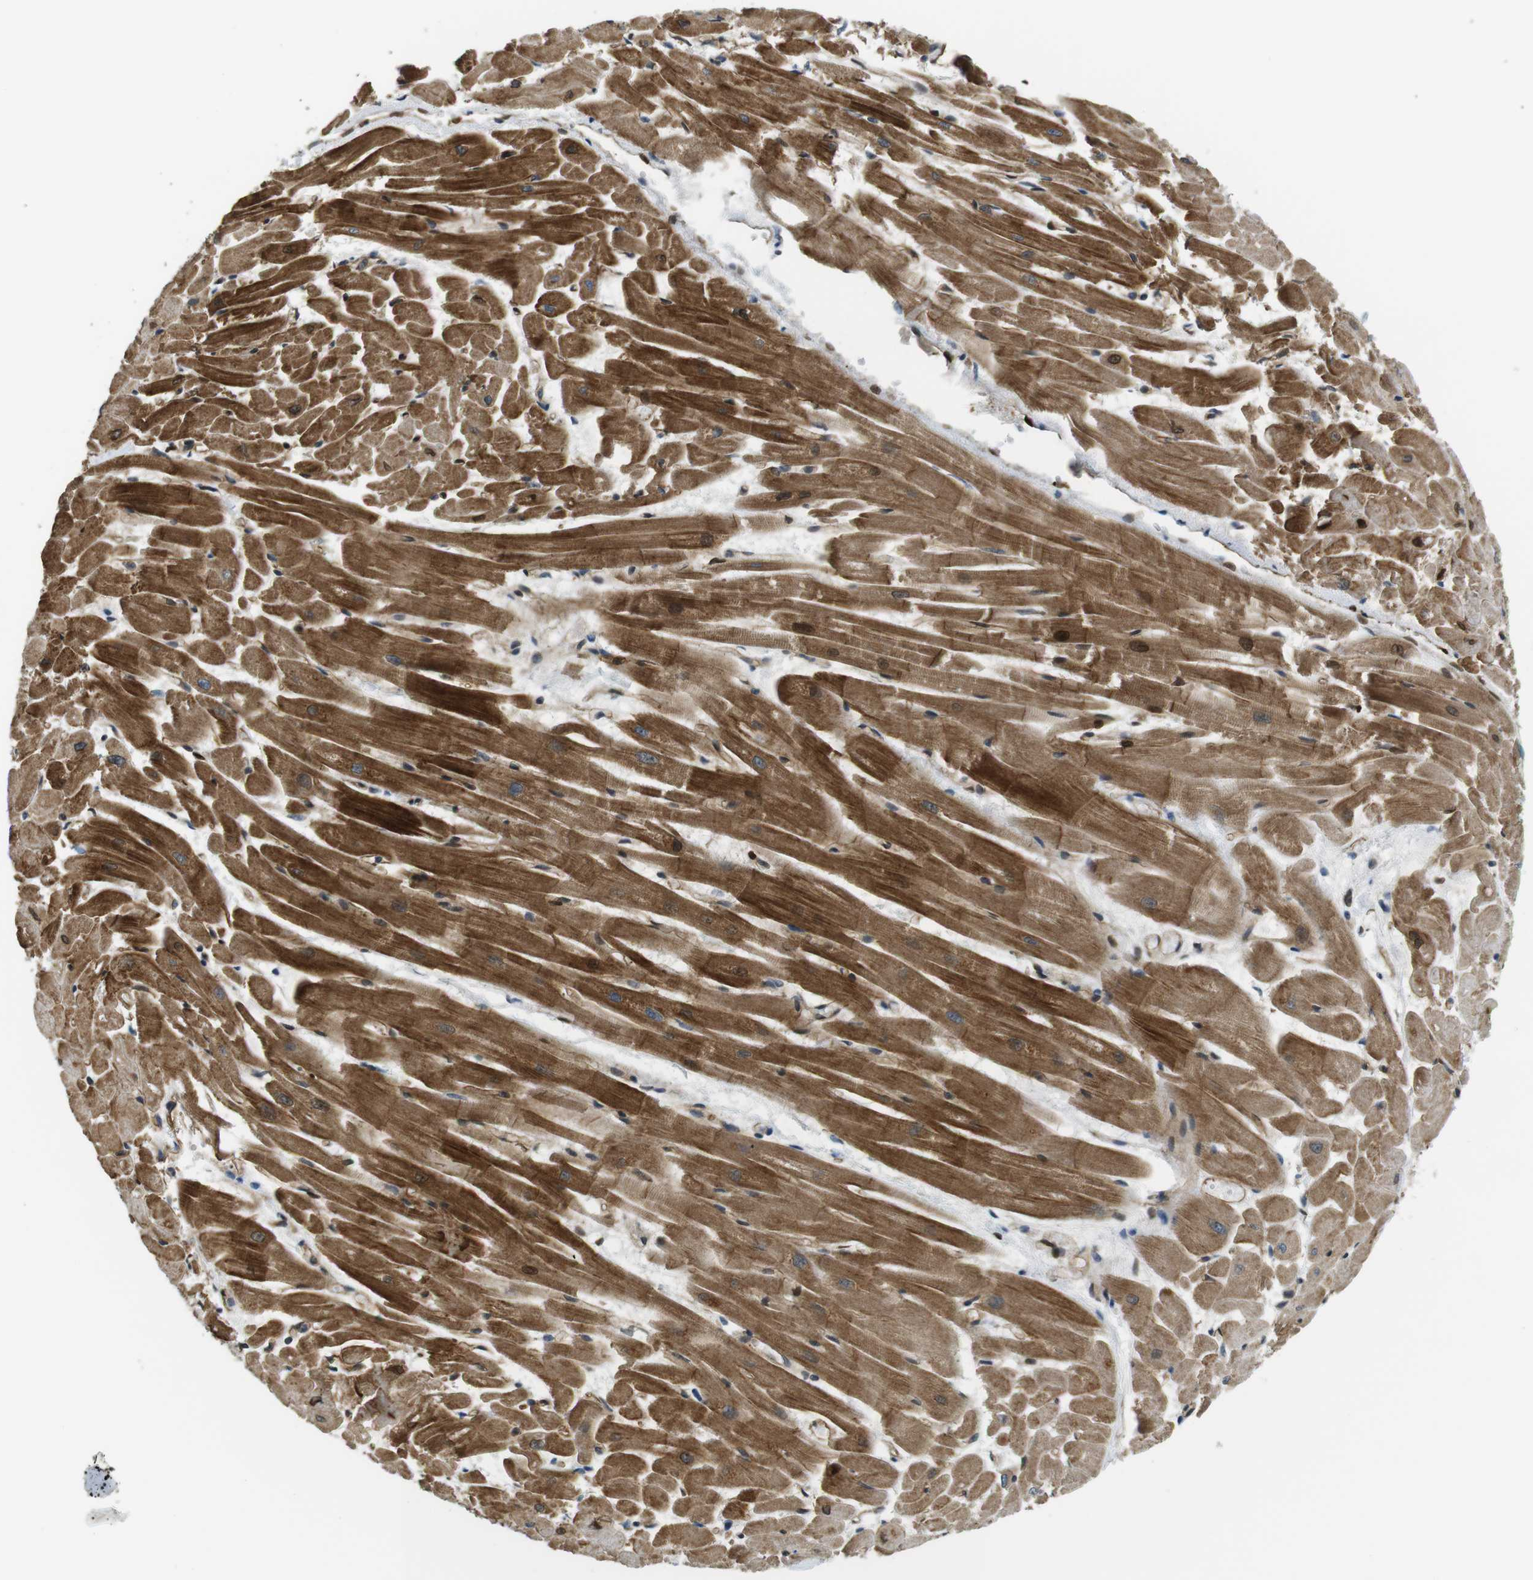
{"staining": {"intensity": "strong", "quantity": ">75%", "location": "cytoplasmic/membranous"}, "tissue": "heart muscle", "cell_type": "Cardiomyocytes", "image_type": "normal", "snomed": [{"axis": "morphology", "description": "Normal tissue, NOS"}, {"axis": "topography", "description": "Heart"}], "caption": "A high-resolution photomicrograph shows IHC staining of benign heart muscle, which displays strong cytoplasmic/membranous staining in about >75% of cardiomyocytes. (DAB IHC with brightfield microscopy, high magnification).", "gene": "TSC1", "patient": {"sex": "female", "age": 19}}